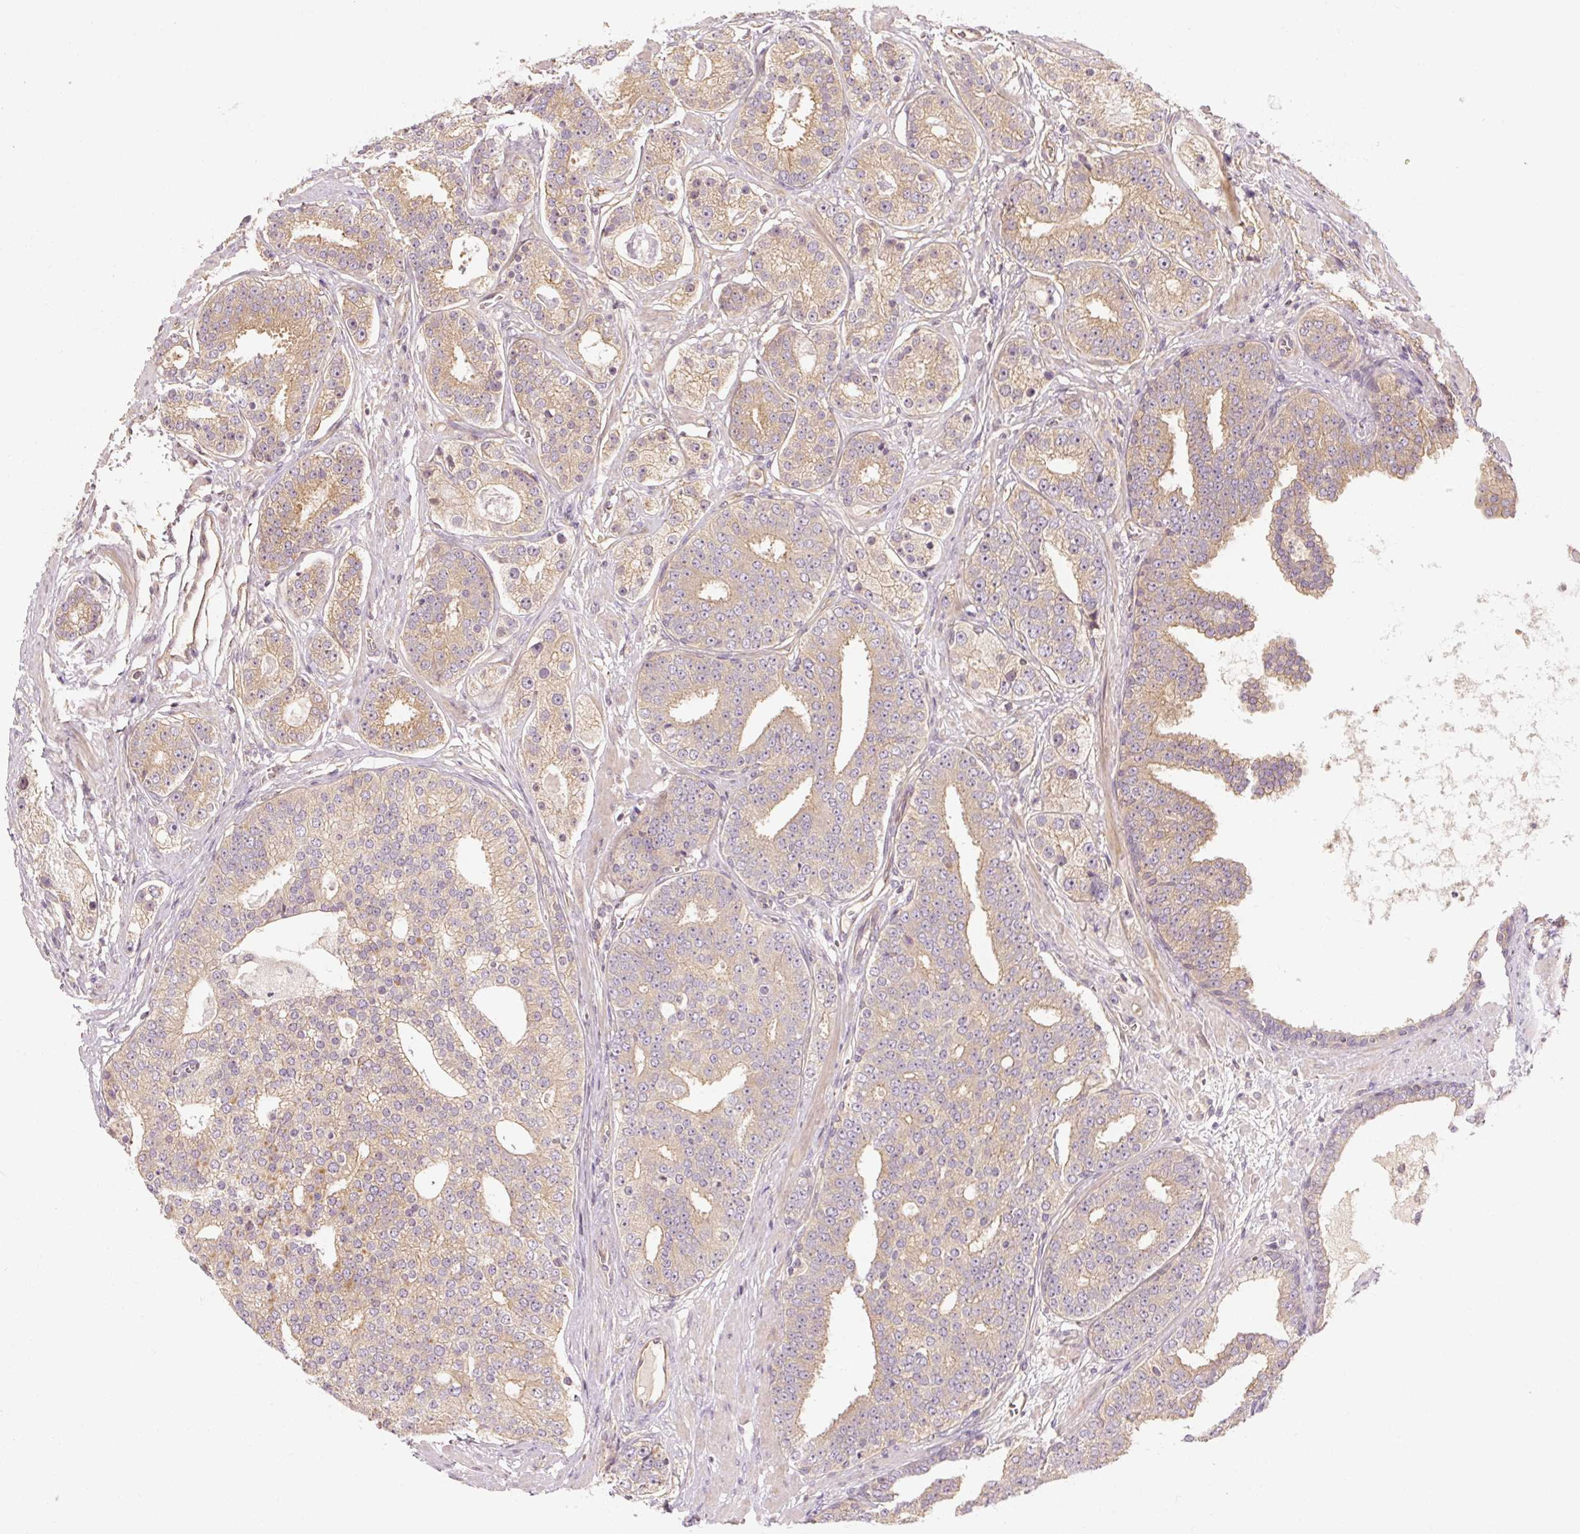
{"staining": {"intensity": "weak", "quantity": ">75%", "location": "cytoplasmic/membranous"}, "tissue": "prostate cancer", "cell_type": "Tumor cells", "image_type": "cancer", "snomed": [{"axis": "morphology", "description": "Adenocarcinoma, High grade"}, {"axis": "topography", "description": "Prostate"}], "caption": "Tumor cells exhibit low levels of weak cytoplasmic/membranous staining in about >75% of cells in prostate cancer. The protein of interest is shown in brown color, while the nuclei are stained blue.", "gene": "RB1CC1", "patient": {"sex": "male", "age": 71}}